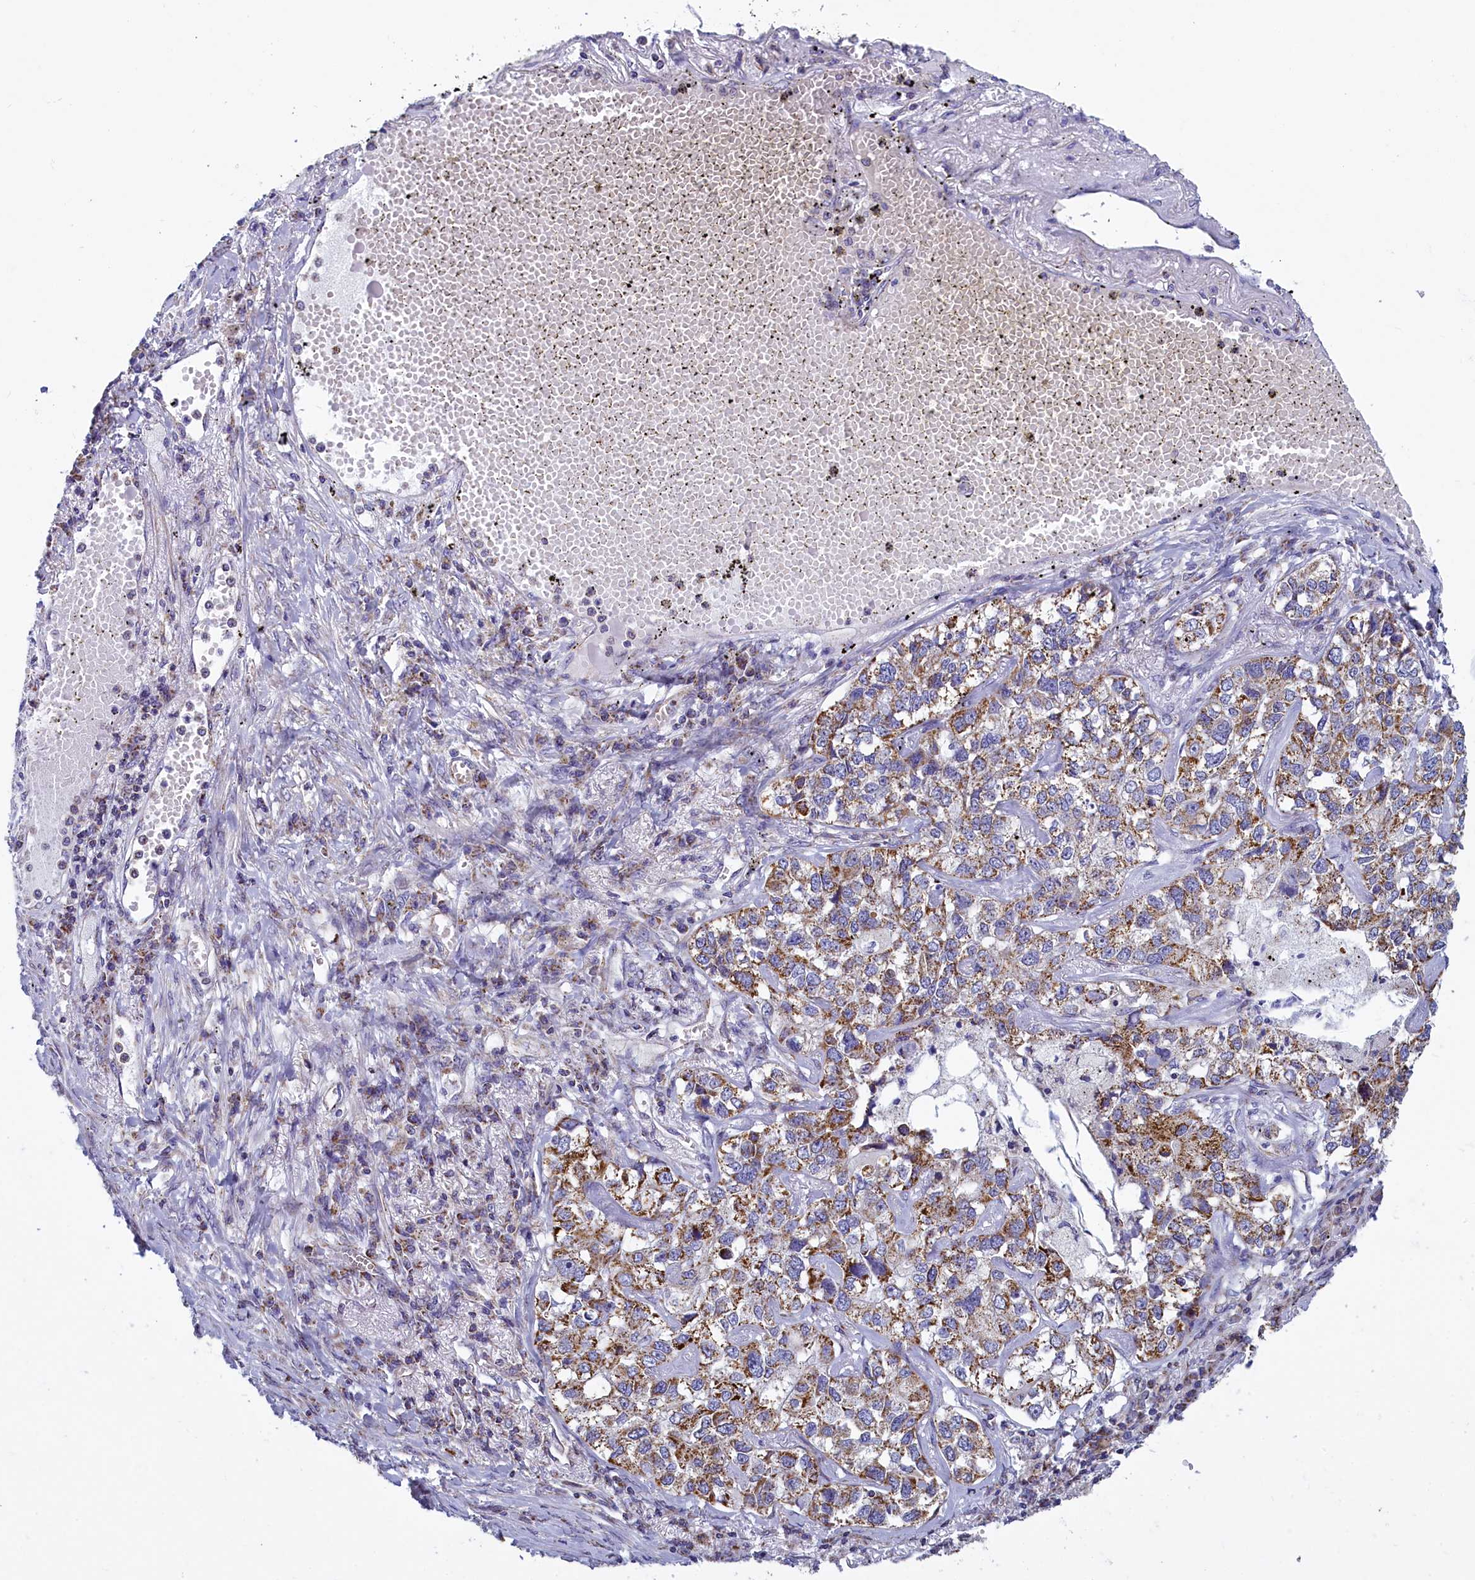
{"staining": {"intensity": "moderate", "quantity": ">75%", "location": "cytoplasmic/membranous"}, "tissue": "lung cancer", "cell_type": "Tumor cells", "image_type": "cancer", "snomed": [{"axis": "morphology", "description": "Adenocarcinoma, NOS"}, {"axis": "topography", "description": "Lung"}], "caption": "Immunohistochemical staining of lung adenocarcinoma reveals medium levels of moderate cytoplasmic/membranous protein positivity in about >75% of tumor cells.", "gene": "IFT122", "patient": {"sex": "male", "age": 49}}